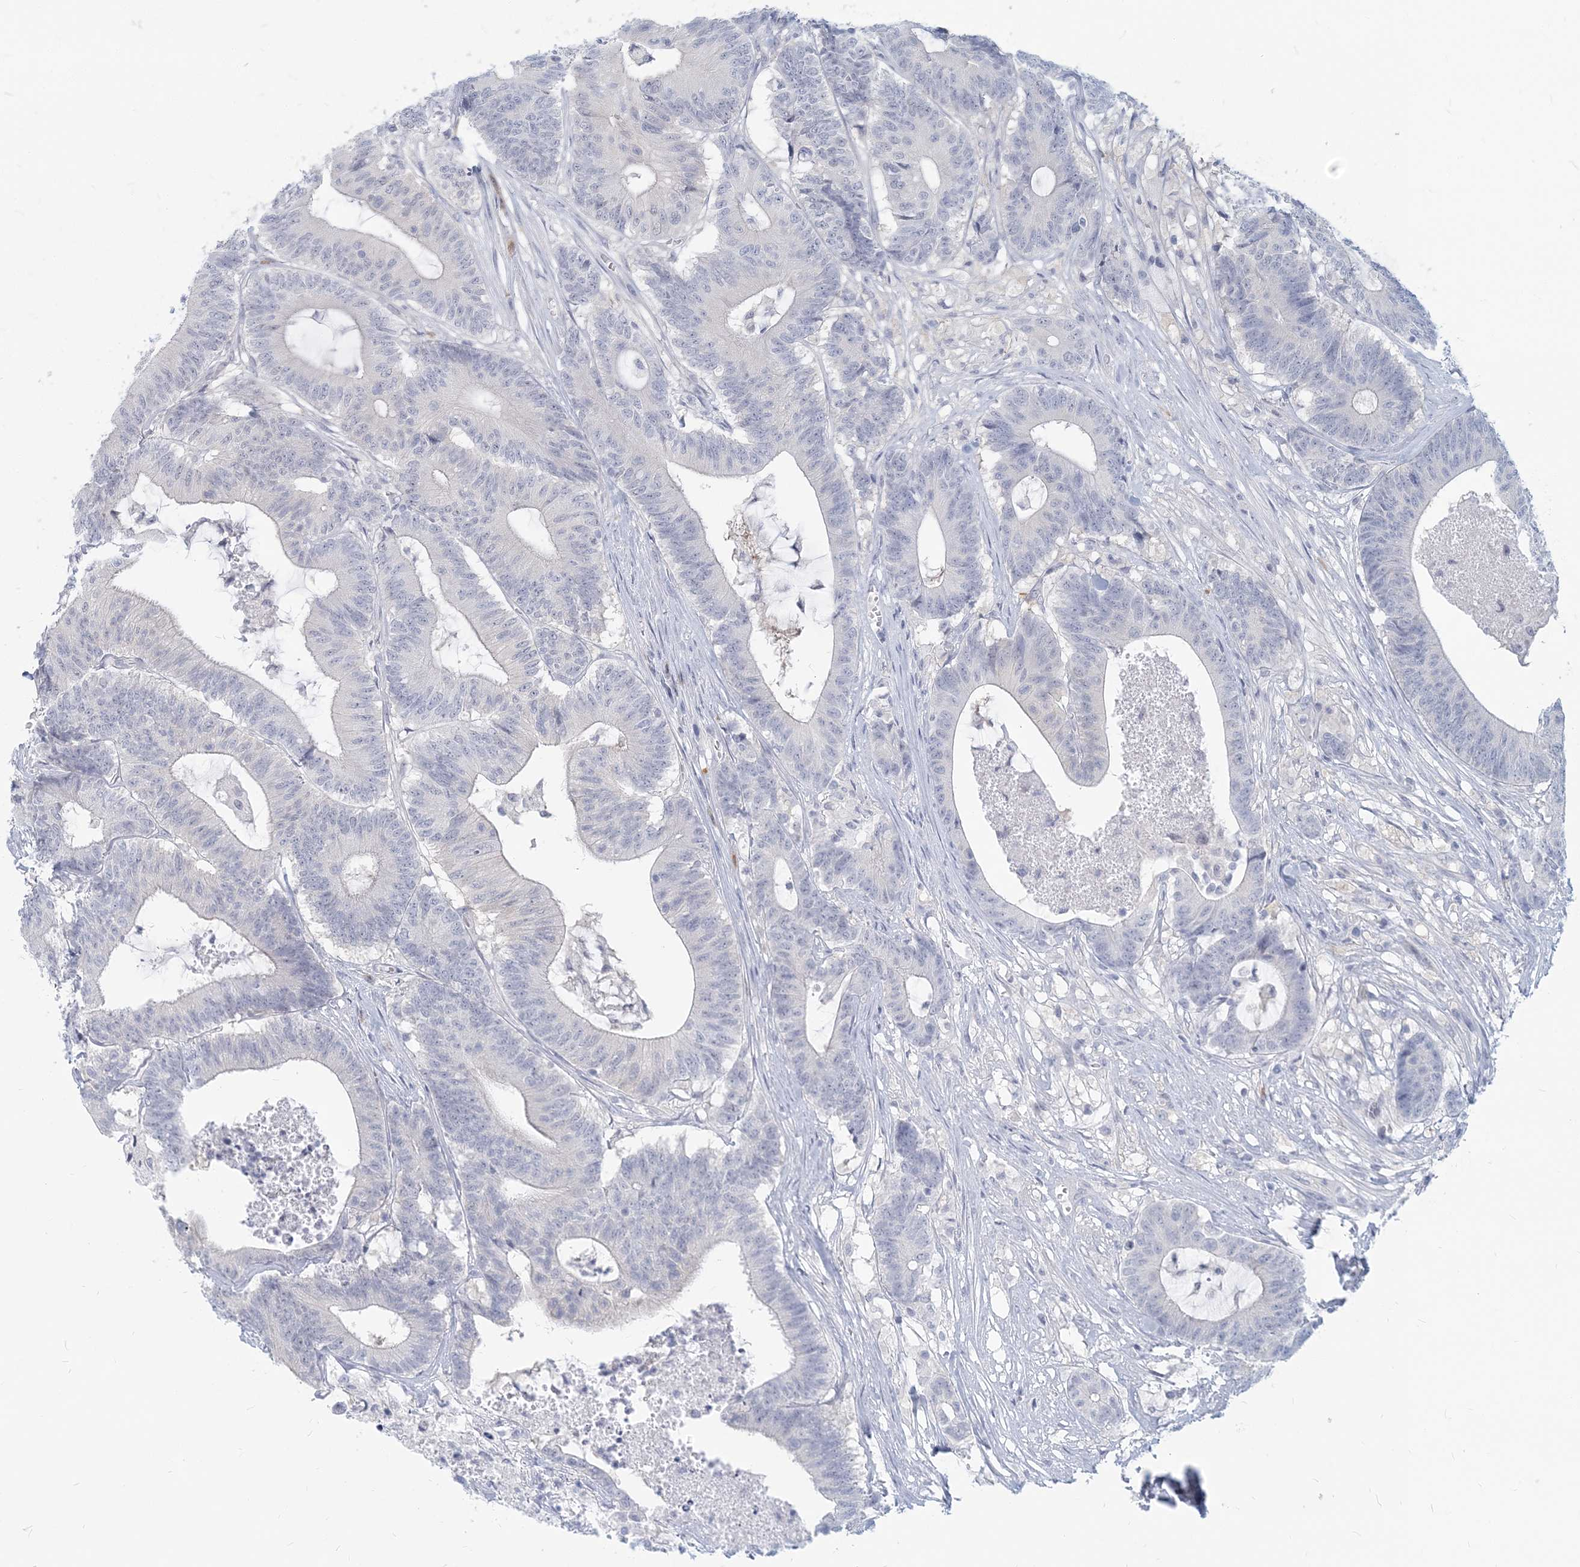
{"staining": {"intensity": "negative", "quantity": "none", "location": "none"}, "tissue": "colorectal cancer", "cell_type": "Tumor cells", "image_type": "cancer", "snomed": [{"axis": "morphology", "description": "Adenocarcinoma, NOS"}, {"axis": "topography", "description": "Colon"}], "caption": "The image displays no significant staining in tumor cells of colorectal cancer (adenocarcinoma).", "gene": "GMPPA", "patient": {"sex": "female", "age": 84}}